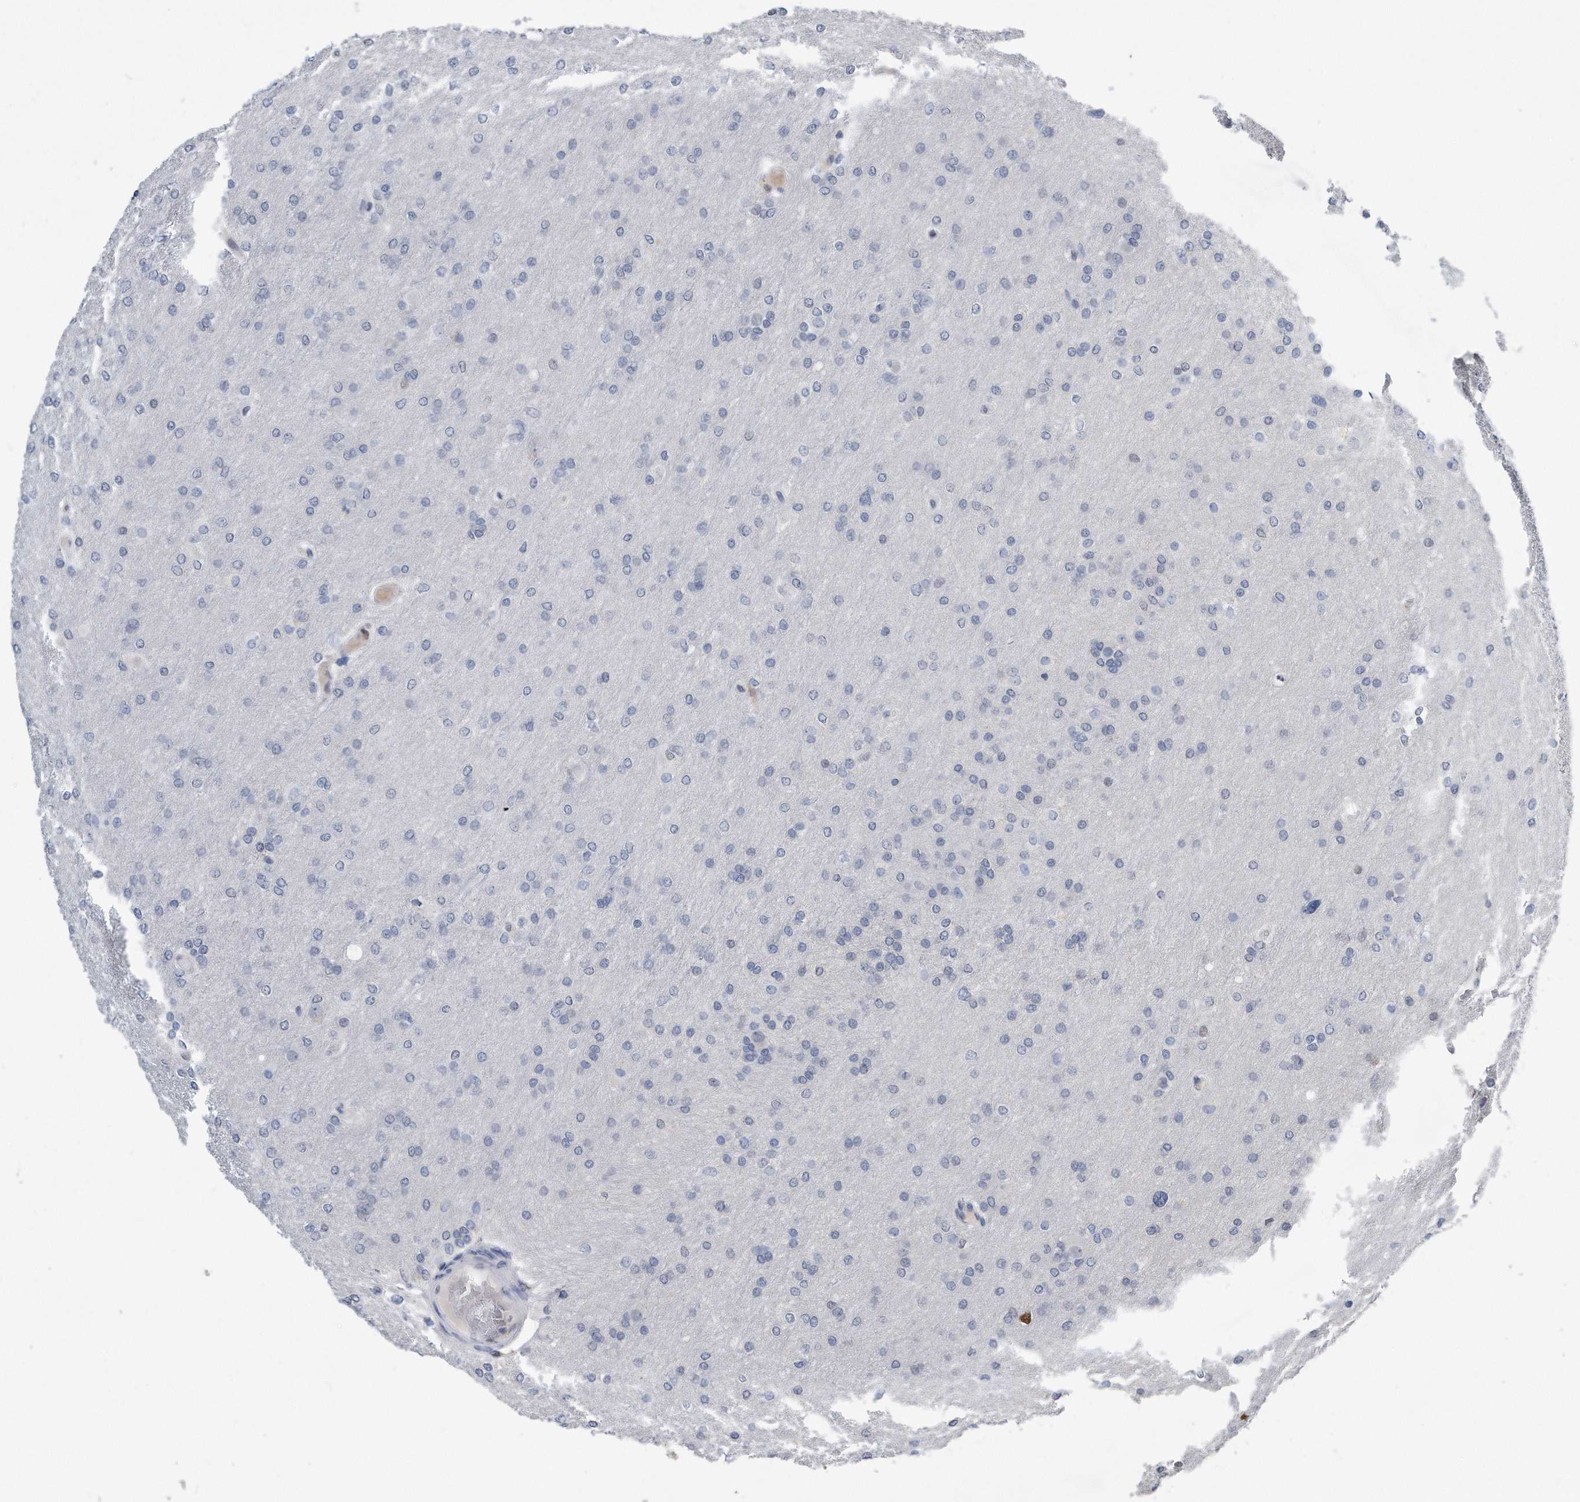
{"staining": {"intensity": "negative", "quantity": "none", "location": "none"}, "tissue": "glioma", "cell_type": "Tumor cells", "image_type": "cancer", "snomed": [{"axis": "morphology", "description": "Glioma, malignant, High grade"}, {"axis": "topography", "description": "Cerebral cortex"}], "caption": "Image shows no significant protein expression in tumor cells of malignant glioma (high-grade).", "gene": "PCNA", "patient": {"sex": "female", "age": 36}}